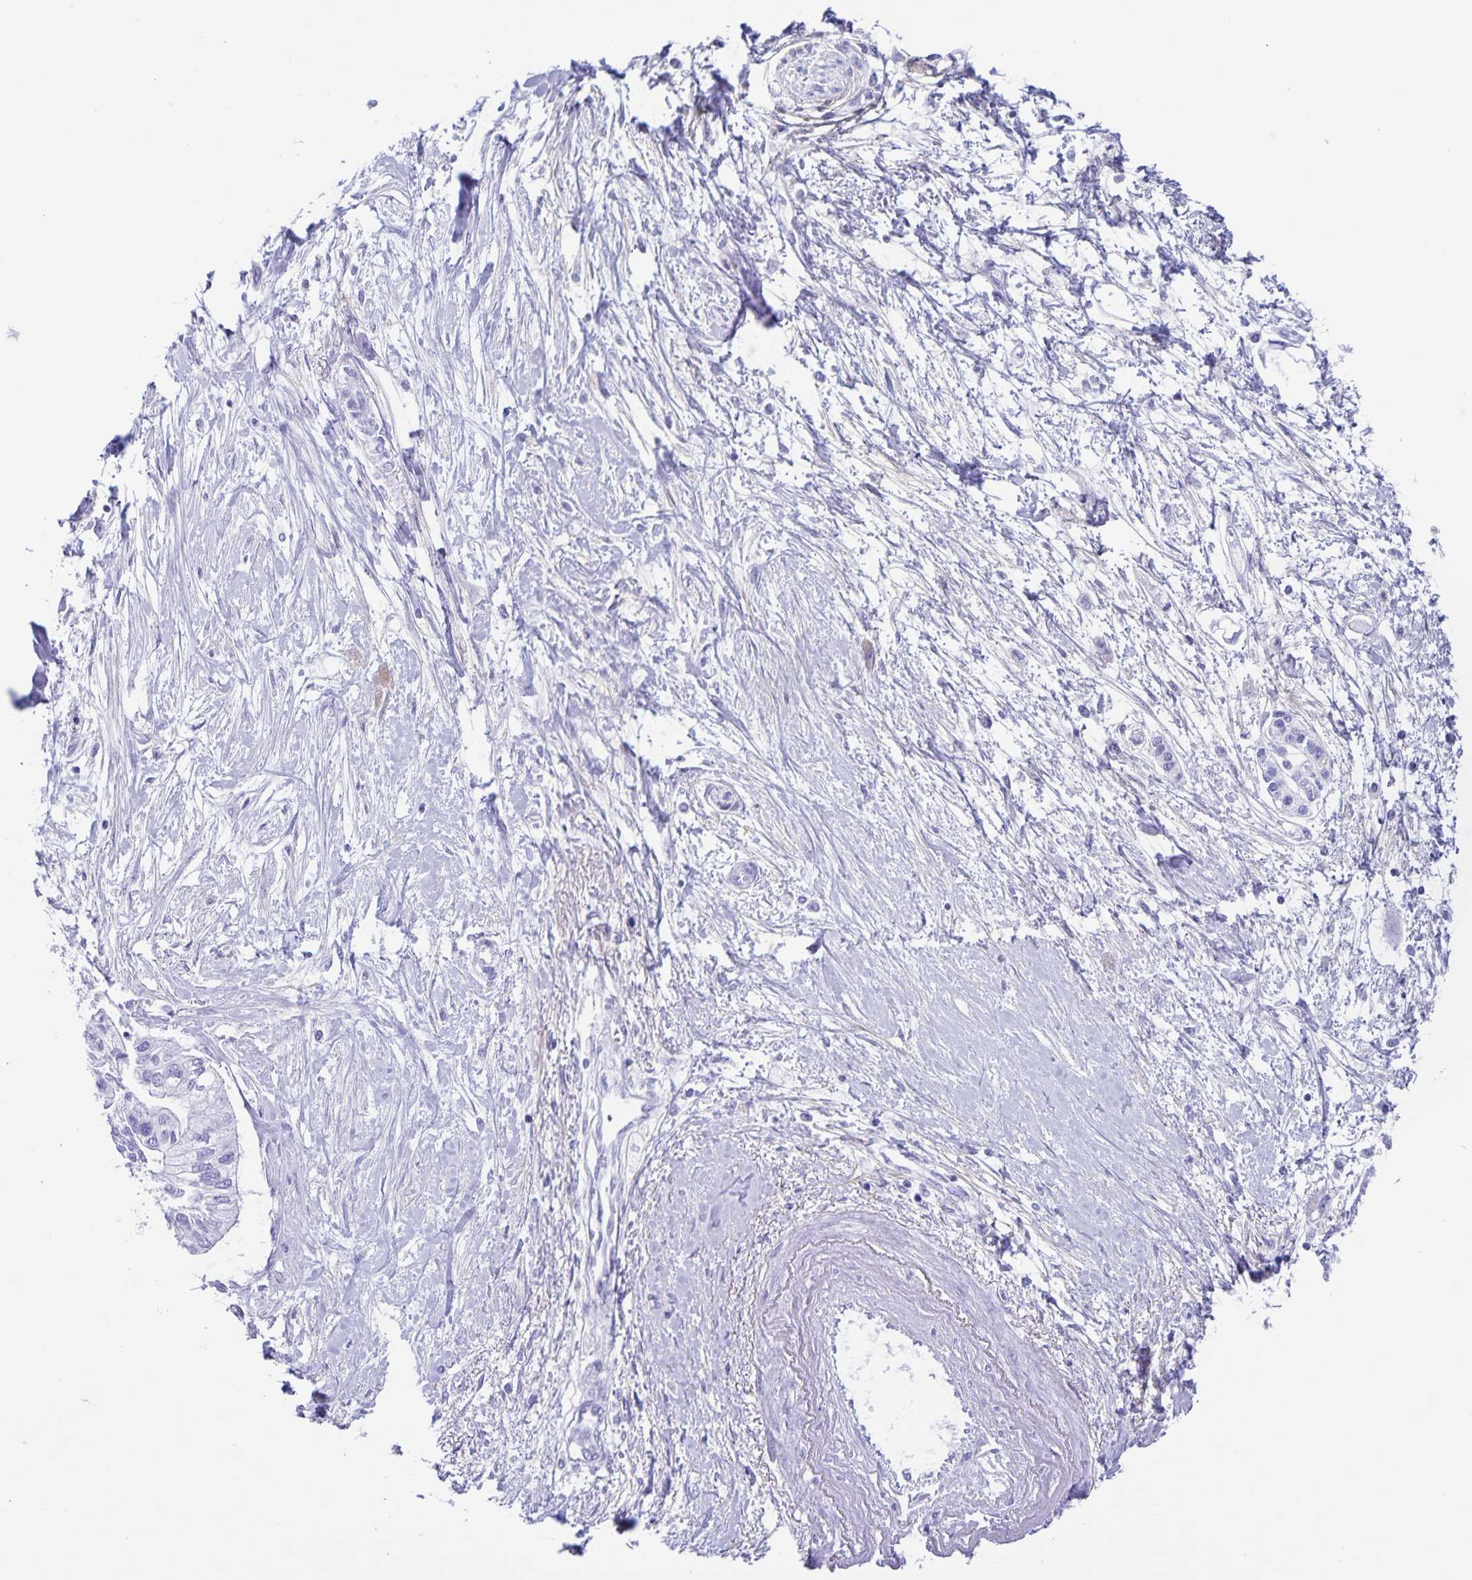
{"staining": {"intensity": "negative", "quantity": "none", "location": "none"}, "tissue": "pancreatic cancer", "cell_type": "Tumor cells", "image_type": "cancer", "snomed": [{"axis": "morphology", "description": "Adenocarcinoma, NOS"}, {"axis": "topography", "description": "Pancreas"}], "caption": "Tumor cells are negative for brown protein staining in pancreatic adenocarcinoma.", "gene": "AQP4", "patient": {"sex": "female", "age": 77}}